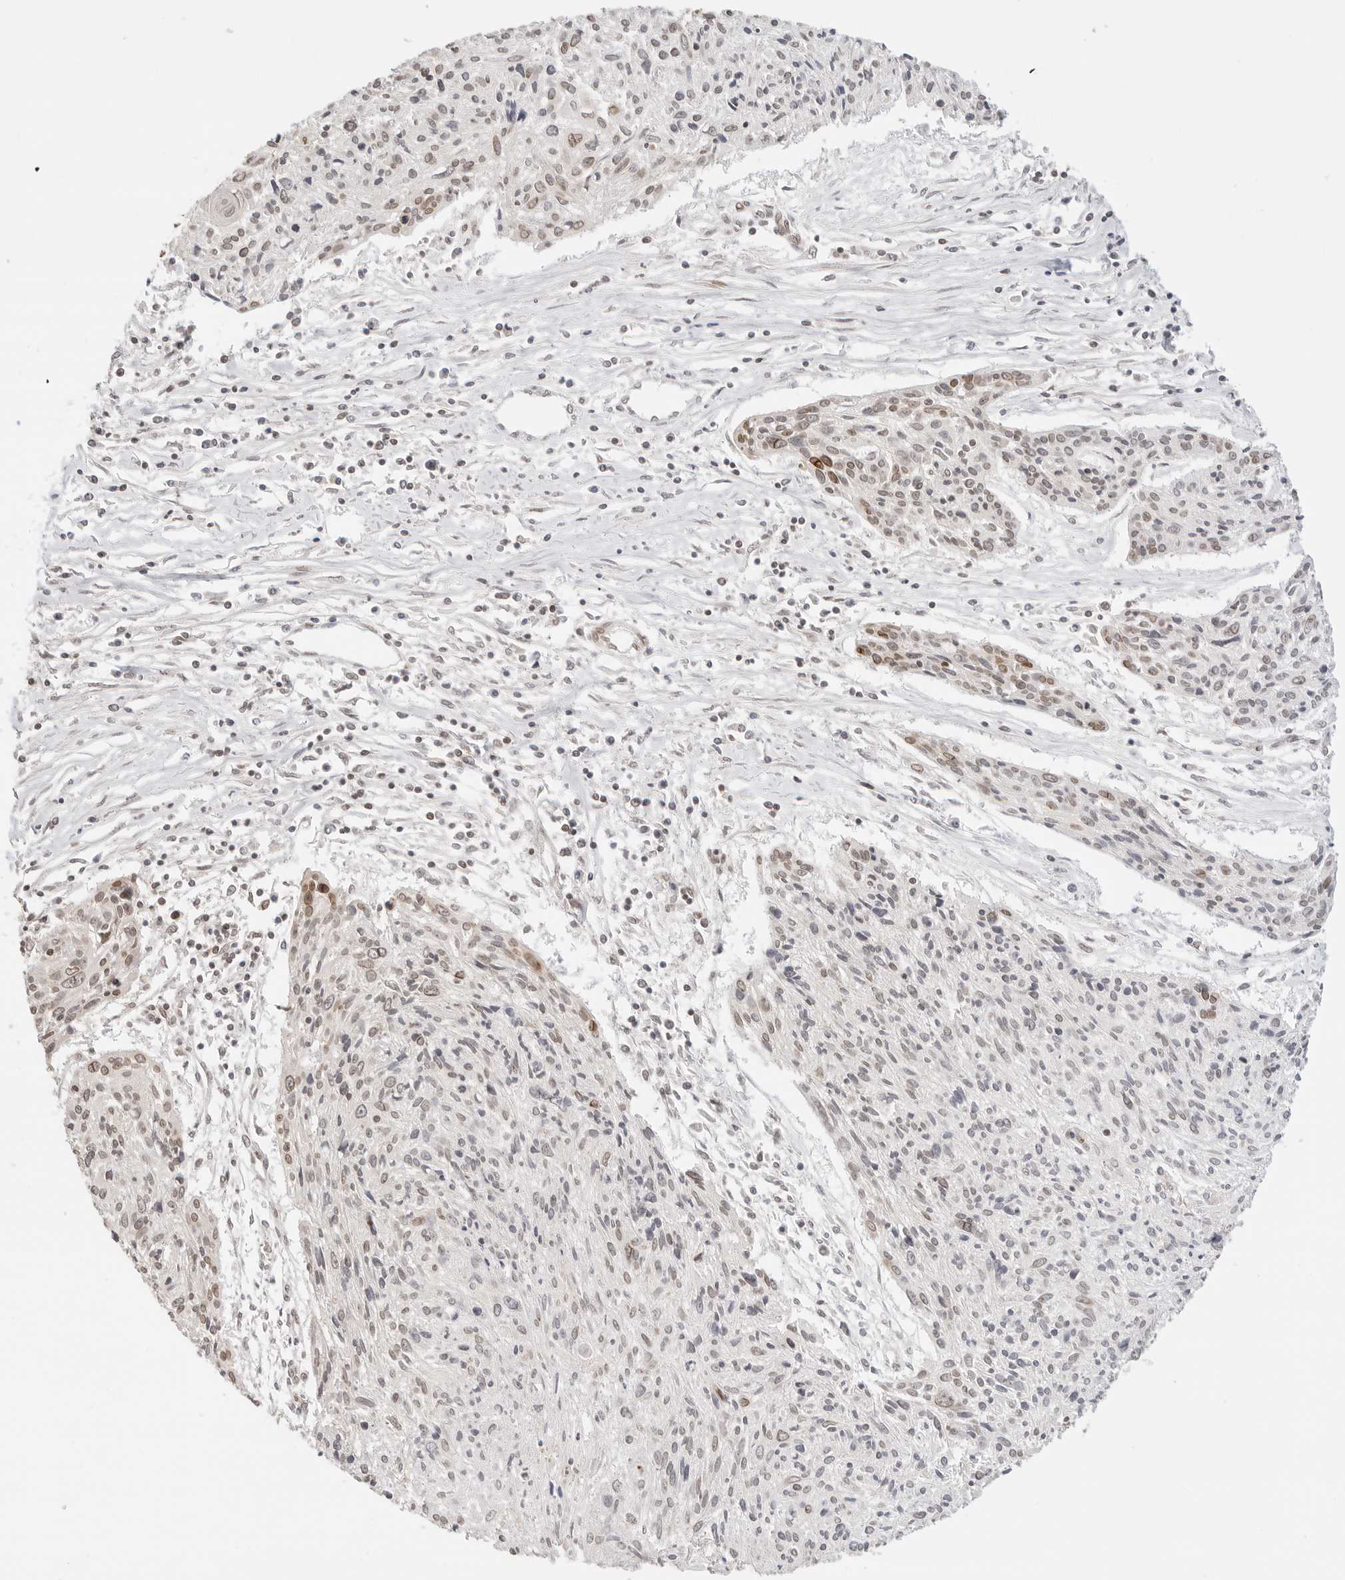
{"staining": {"intensity": "moderate", "quantity": "<25%", "location": "nuclear"}, "tissue": "cervical cancer", "cell_type": "Tumor cells", "image_type": "cancer", "snomed": [{"axis": "morphology", "description": "Squamous cell carcinoma, NOS"}, {"axis": "topography", "description": "Cervix"}], "caption": "Approximately <25% of tumor cells in human cervical cancer (squamous cell carcinoma) display moderate nuclear protein staining as visualized by brown immunohistochemical staining.", "gene": "POLH", "patient": {"sex": "female", "age": 51}}